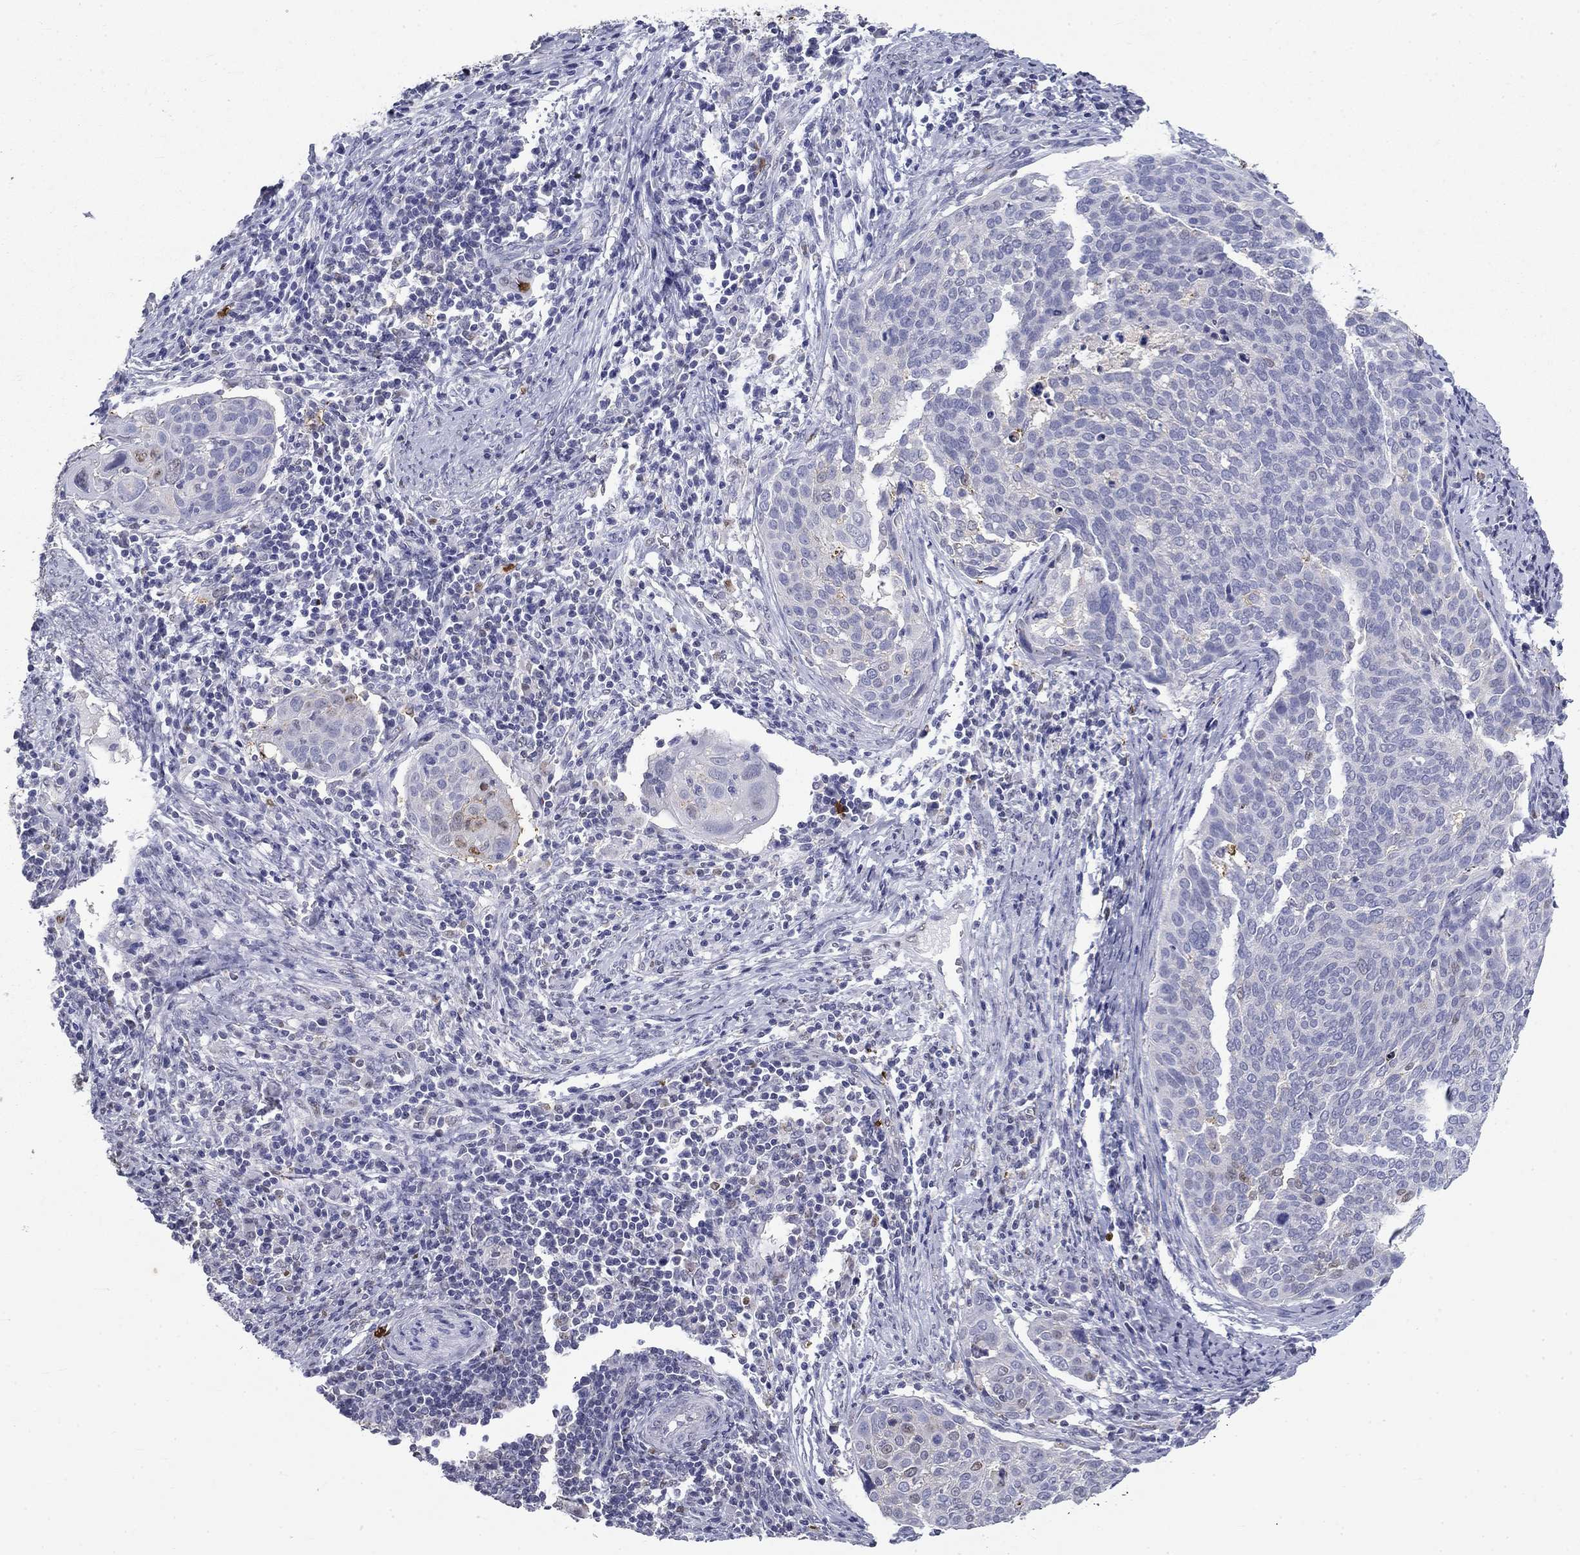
{"staining": {"intensity": "negative", "quantity": "none", "location": "none"}, "tissue": "cervical cancer", "cell_type": "Tumor cells", "image_type": "cancer", "snomed": [{"axis": "morphology", "description": "Squamous cell carcinoma, NOS"}, {"axis": "topography", "description": "Cervix"}], "caption": "There is no significant staining in tumor cells of cervical cancer.", "gene": "IGSF8", "patient": {"sex": "female", "age": 39}}